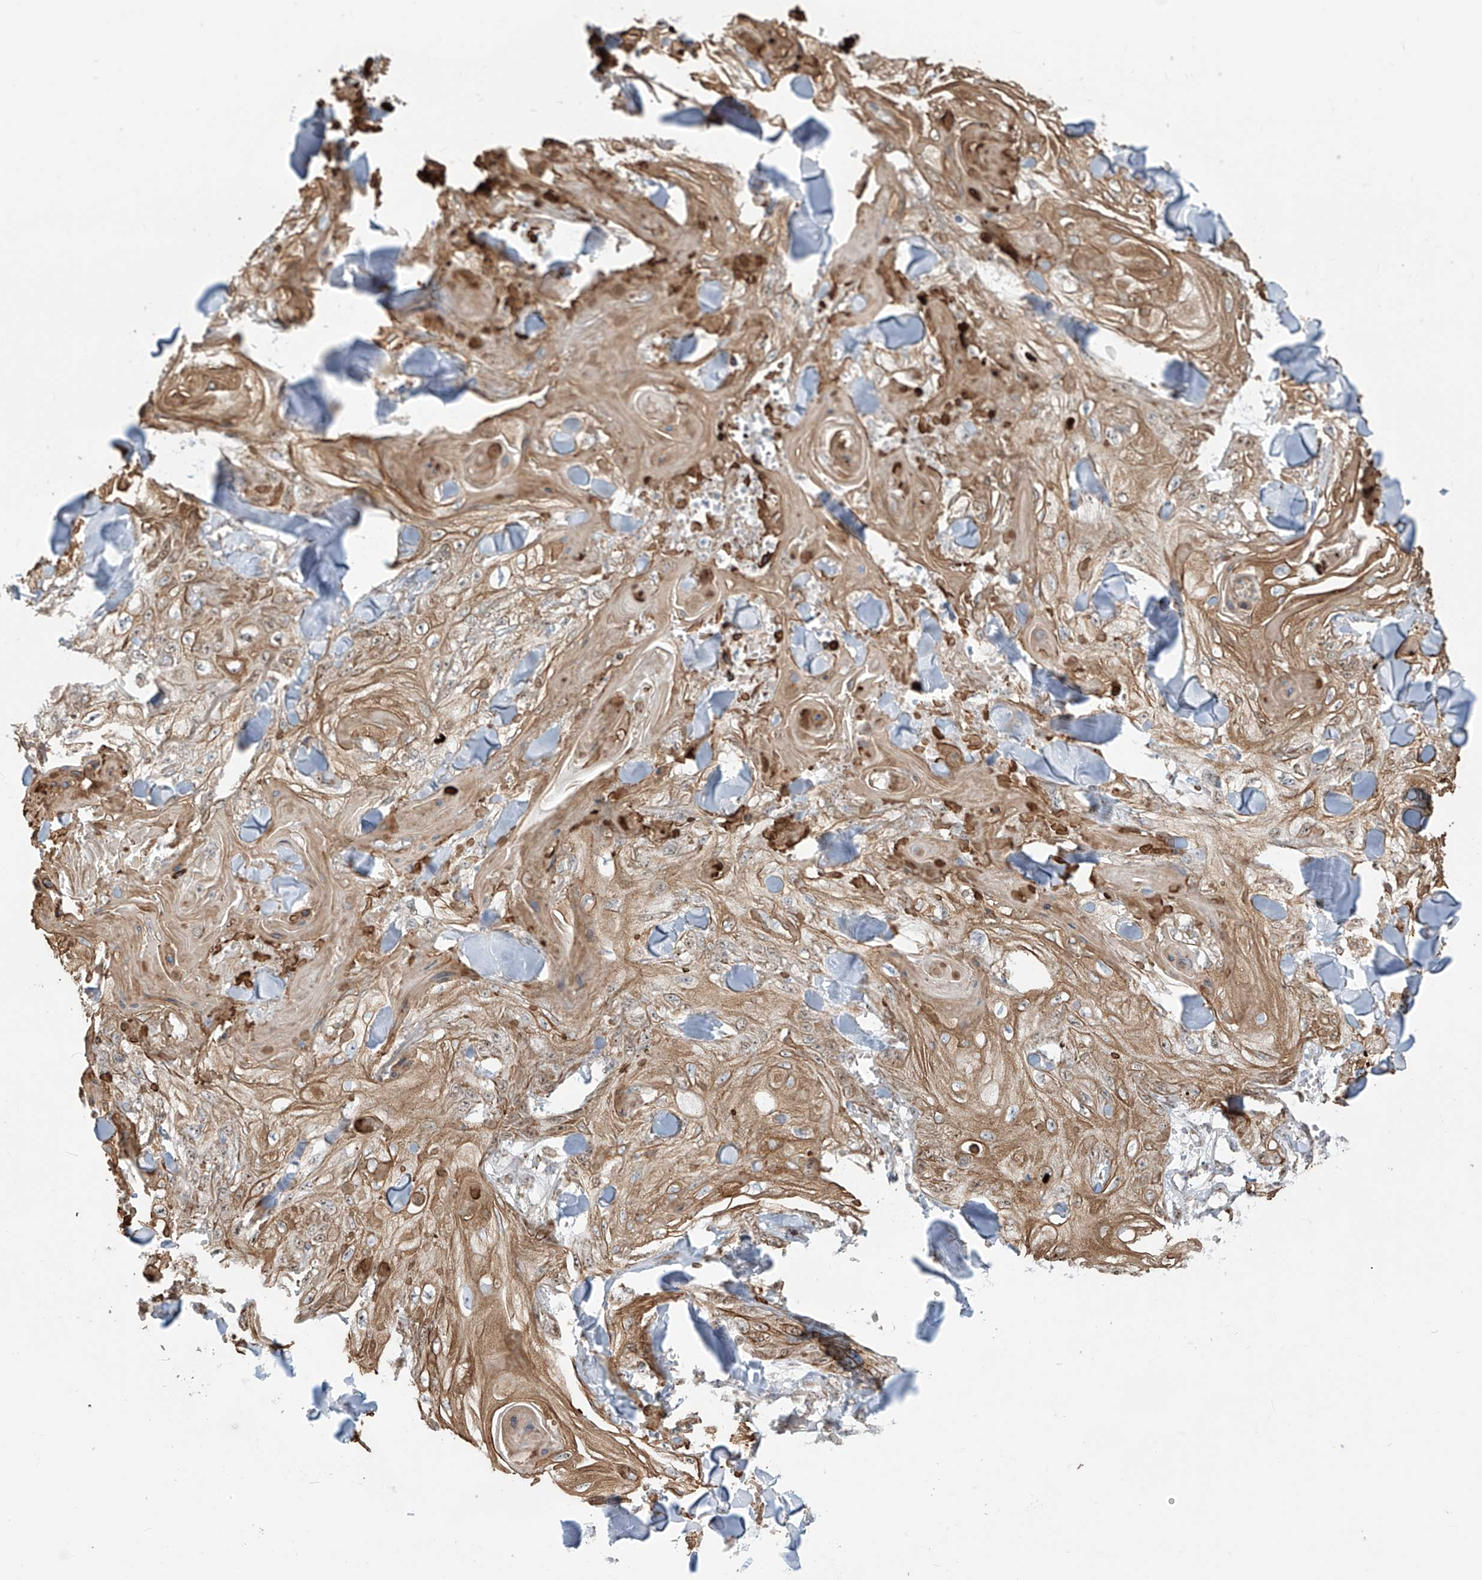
{"staining": {"intensity": "moderate", "quantity": ">75%", "location": "cytoplasmic/membranous"}, "tissue": "skin cancer", "cell_type": "Tumor cells", "image_type": "cancer", "snomed": [{"axis": "morphology", "description": "Squamous cell carcinoma, NOS"}, {"axis": "topography", "description": "Skin"}], "caption": "Approximately >75% of tumor cells in squamous cell carcinoma (skin) exhibit moderate cytoplasmic/membranous protein staining as visualized by brown immunohistochemical staining.", "gene": "ZBTB8A", "patient": {"sex": "male", "age": 74}}